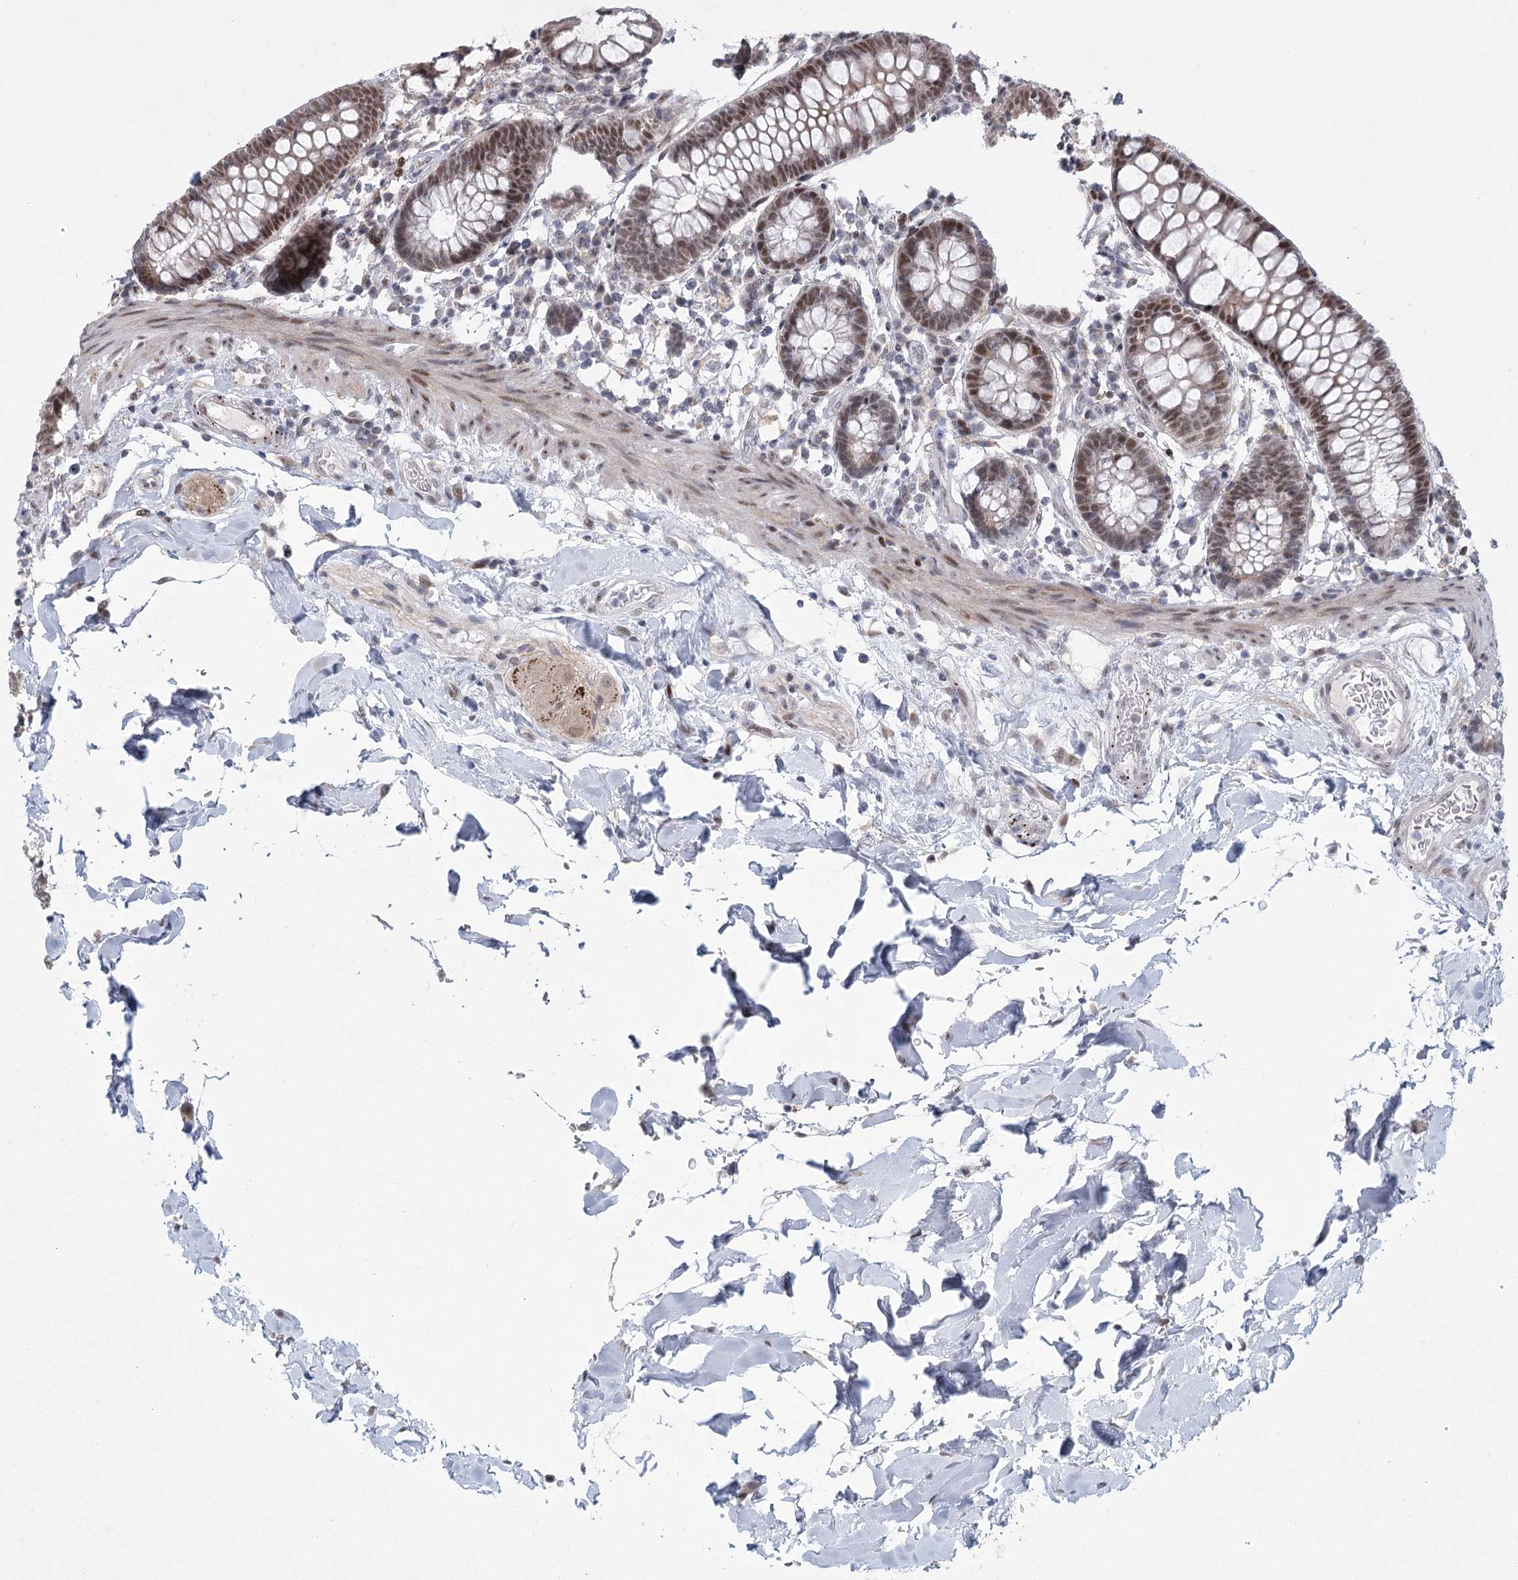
{"staining": {"intensity": "weak", "quantity": ">75%", "location": "cytoplasmic/membranous"}, "tissue": "colon", "cell_type": "Endothelial cells", "image_type": "normal", "snomed": [{"axis": "morphology", "description": "Normal tissue, NOS"}, {"axis": "topography", "description": "Colon"}], "caption": "Protein analysis of benign colon exhibits weak cytoplasmic/membranous positivity in about >75% of endothelial cells.", "gene": "CIB4", "patient": {"sex": "female", "age": 79}}